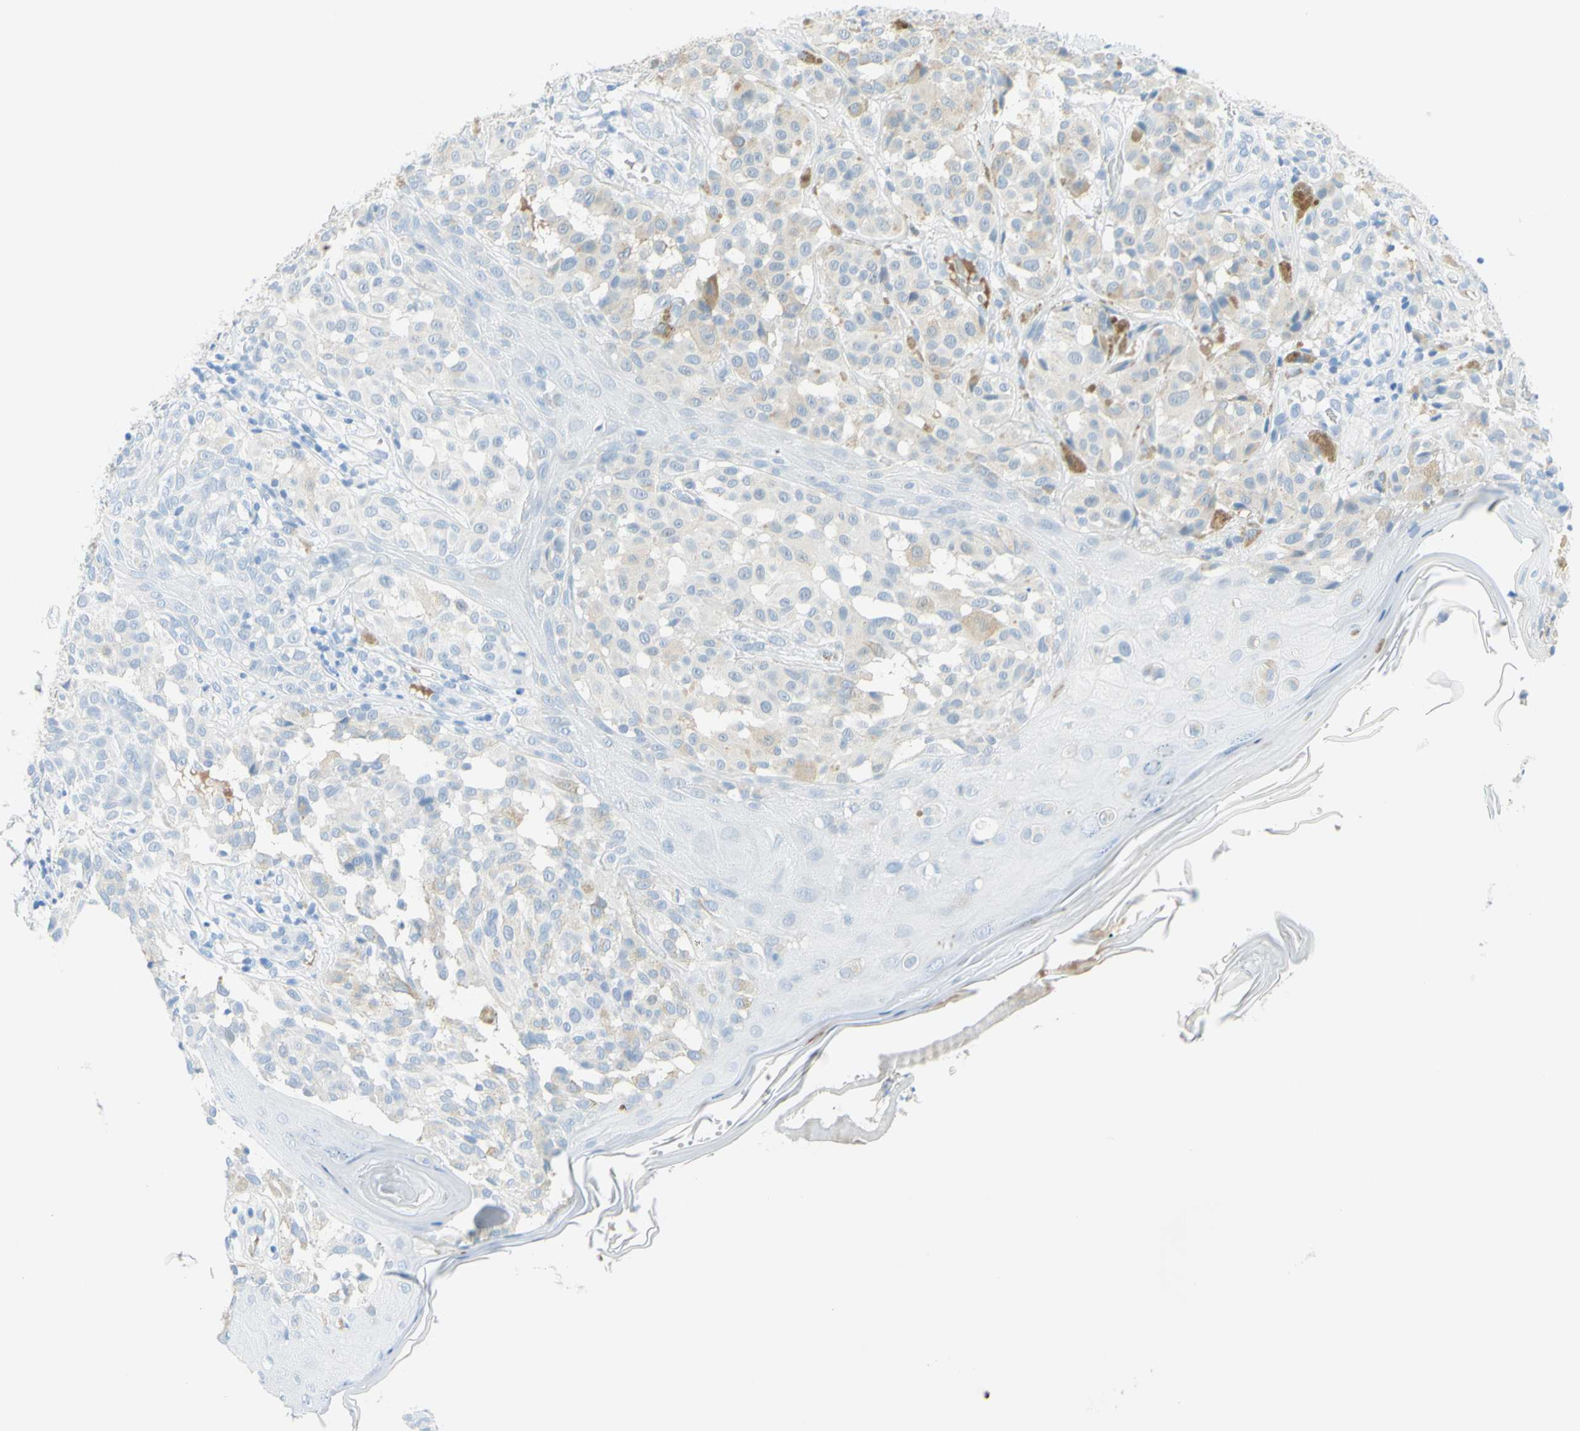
{"staining": {"intensity": "weak", "quantity": "<25%", "location": "cytoplasmic/membranous"}, "tissue": "melanoma", "cell_type": "Tumor cells", "image_type": "cancer", "snomed": [{"axis": "morphology", "description": "Malignant melanoma, NOS"}, {"axis": "topography", "description": "Skin"}], "caption": "A micrograph of malignant melanoma stained for a protein shows no brown staining in tumor cells.", "gene": "IL6ST", "patient": {"sex": "female", "age": 46}}